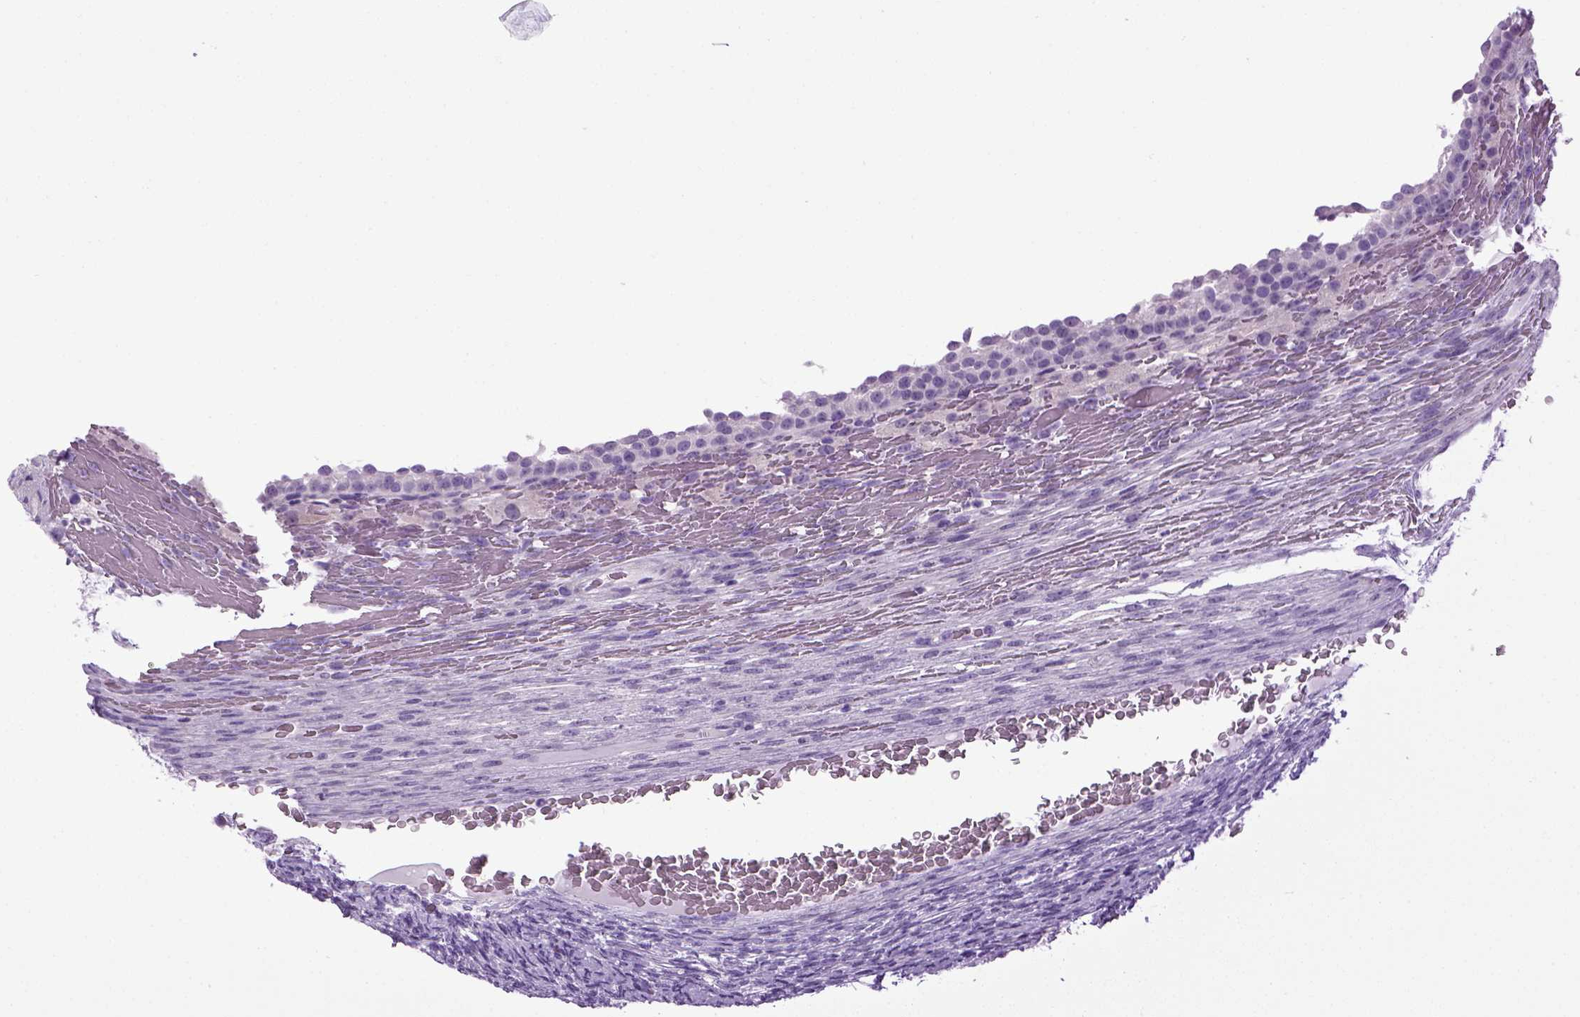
{"staining": {"intensity": "negative", "quantity": "none", "location": "none"}, "tissue": "ovary", "cell_type": "Follicle cells", "image_type": "normal", "snomed": [{"axis": "morphology", "description": "Normal tissue, NOS"}, {"axis": "topography", "description": "Ovary"}], "caption": "DAB (3,3'-diaminobenzidine) immunohistochemical staining of normal human ovary reveals no significant positivity in follicle cells.", "gene": "HMCN2", "patient": {"sex": "female", "age": 34}}